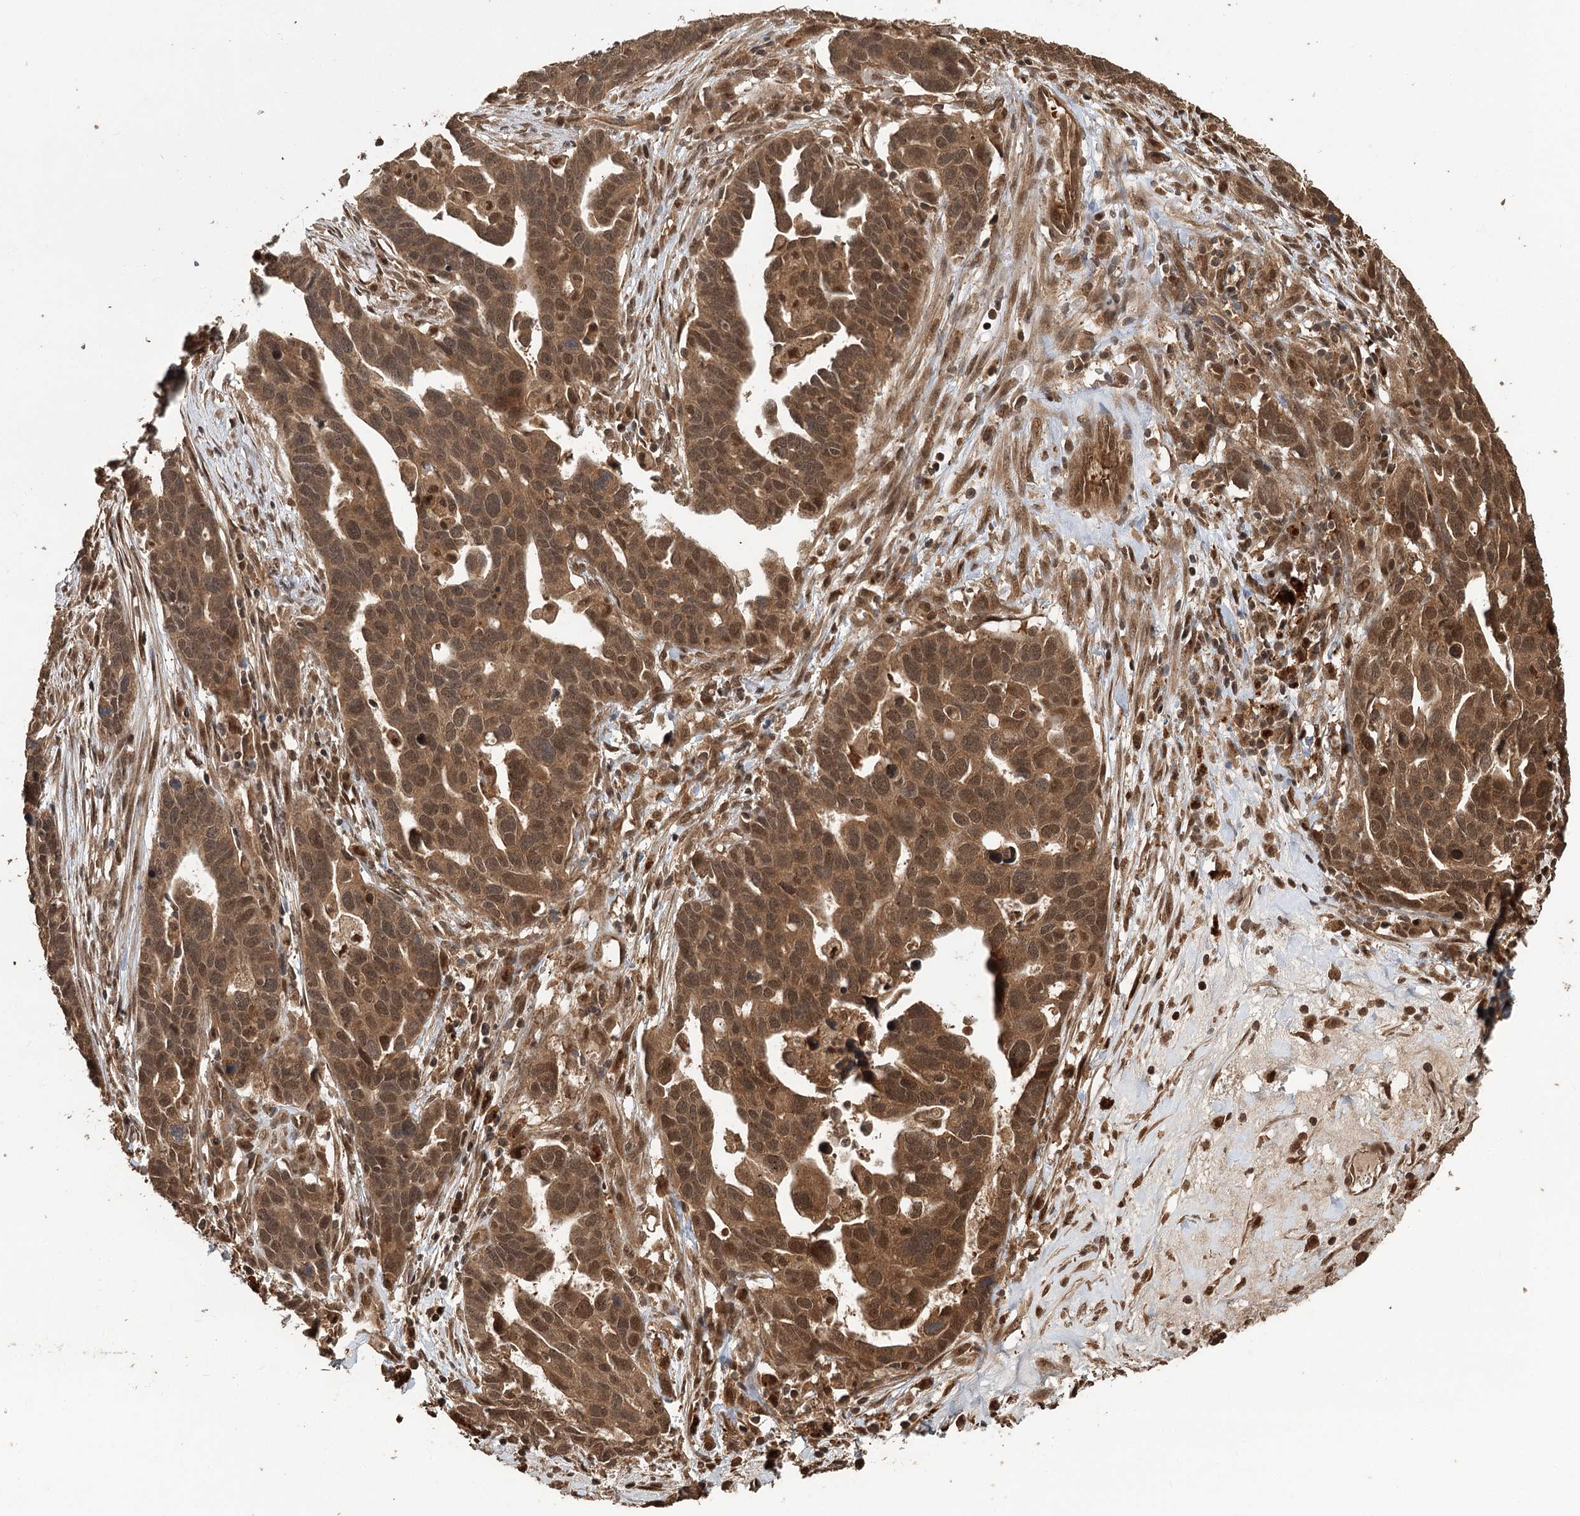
{"staining": {"intensity": "moderate", "quantity": ">75%", "location": "cytoplasmic/membranous,nuclear"}, "tissue": "ovarian cancer", "cell_type": "Tumor cells", "image_type": "cancer", "snomed": [{"axis": "morphology", "description": "Cystadenocarcinoma, serous, NOS"}, {"axis": "topography", "description": "Ovary"}], "caption": "DAB immunohistochemical staining of ovarian cancer exhibits moderate cytoplasmic/membranous and nuclear protein expression in approximately >75% of tumor cells.", "gene": "N6AMT1", "patient": {"sex": "female", "age": 54}}